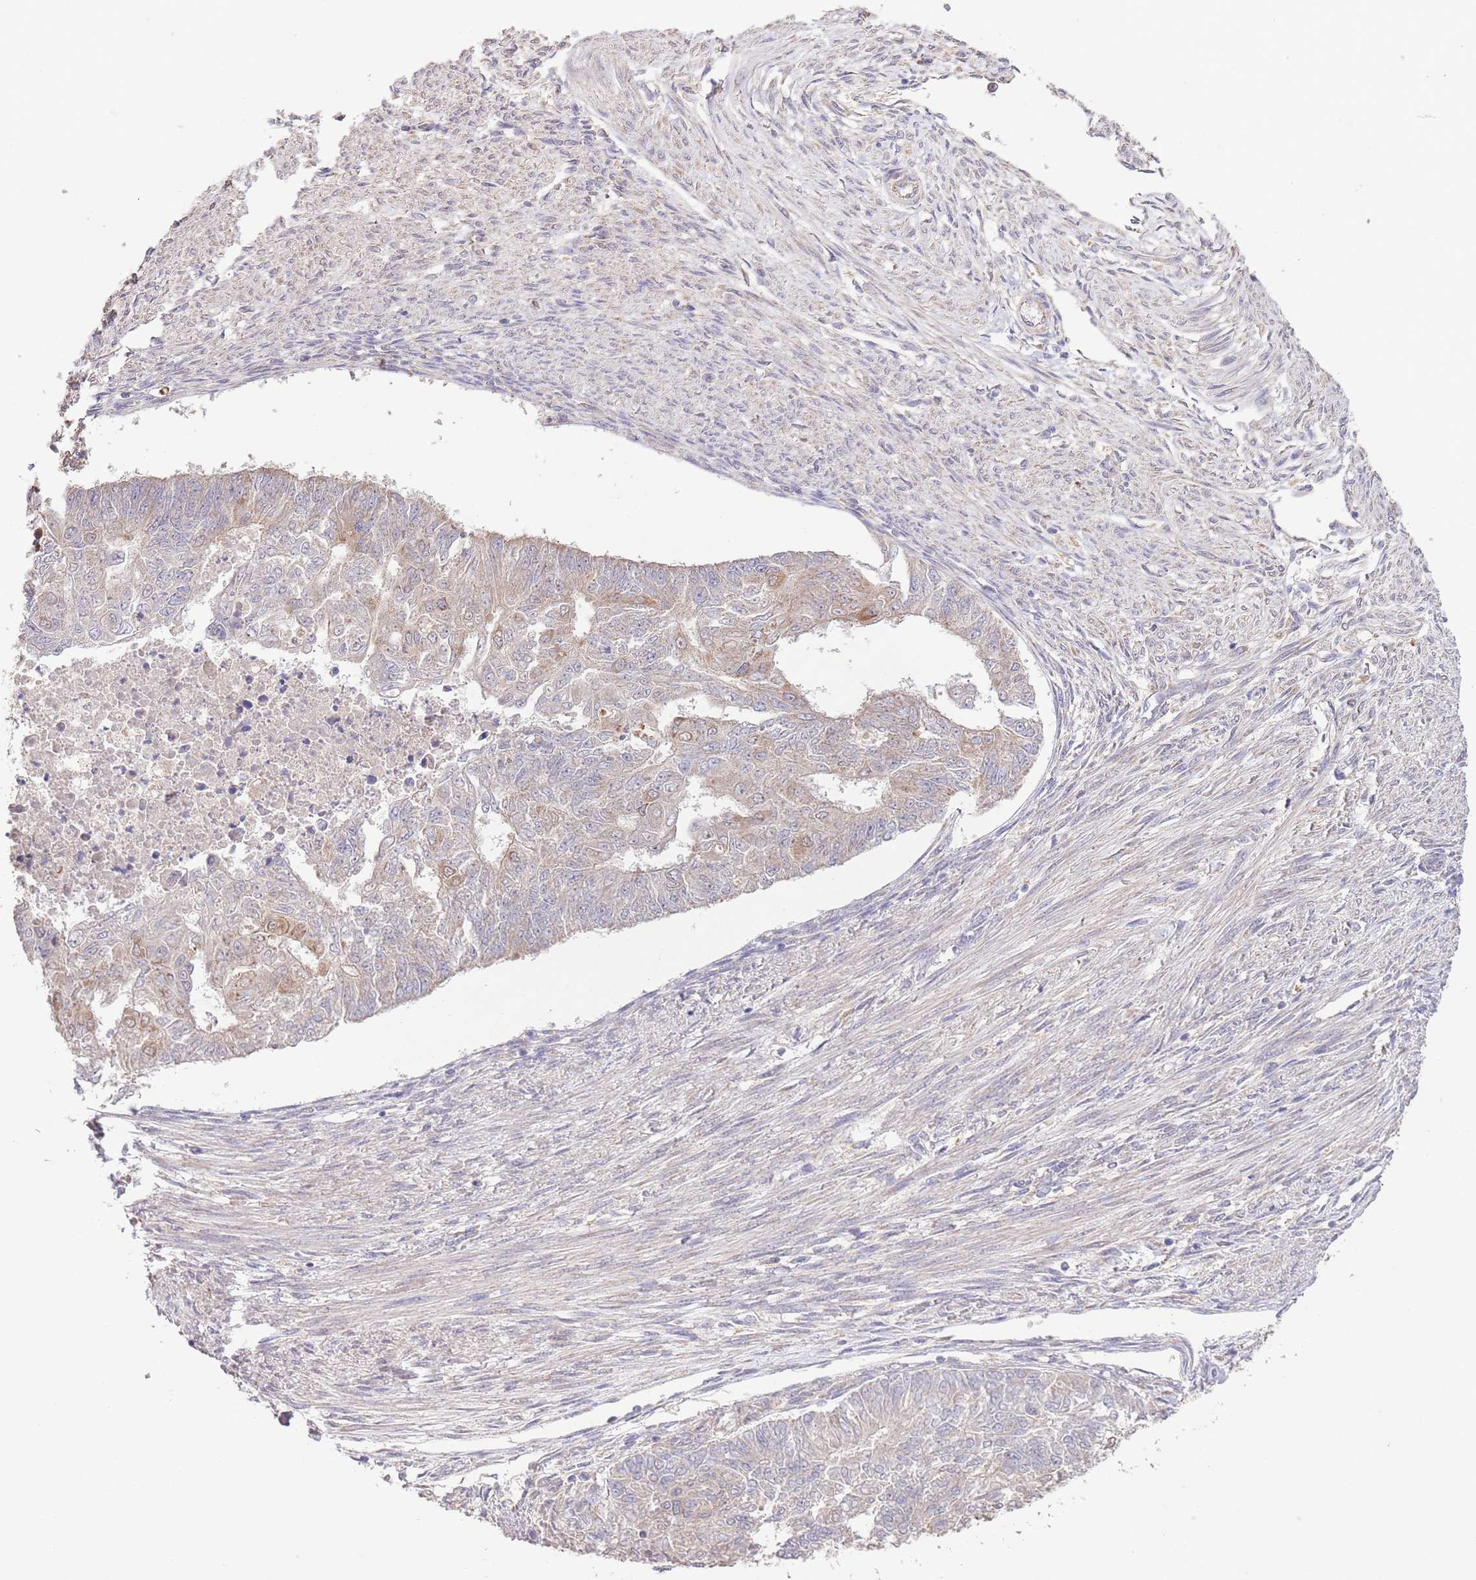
{"staining": {"intensity": "weak", "quantity": "25%-75%", "location": "cytoplasmic/membranous"}, "tissue": "endometrial cancer", "cell_type": "Tumor cells", "image_type": "cancer", "snomed": [{"axis": "morphology", "description": "Adenocarcinoma, NOS"}, {"axis": "topography", "description": "Endometrium"}], "caption": "Immunohistochemistry staining of endometrial cancer, which shows low levels of weak cytoplasmic/membranous positivity in approximately 25%-75% of tumor cells indicating weak cytoplasmic/membranous protein staining. The staining was performed using DAB (brown) for protein detection and nuclei were counterstained in hematoxylin (blue).", "gene": "IVD", "patient": {"sex": "female", "age": 32}}